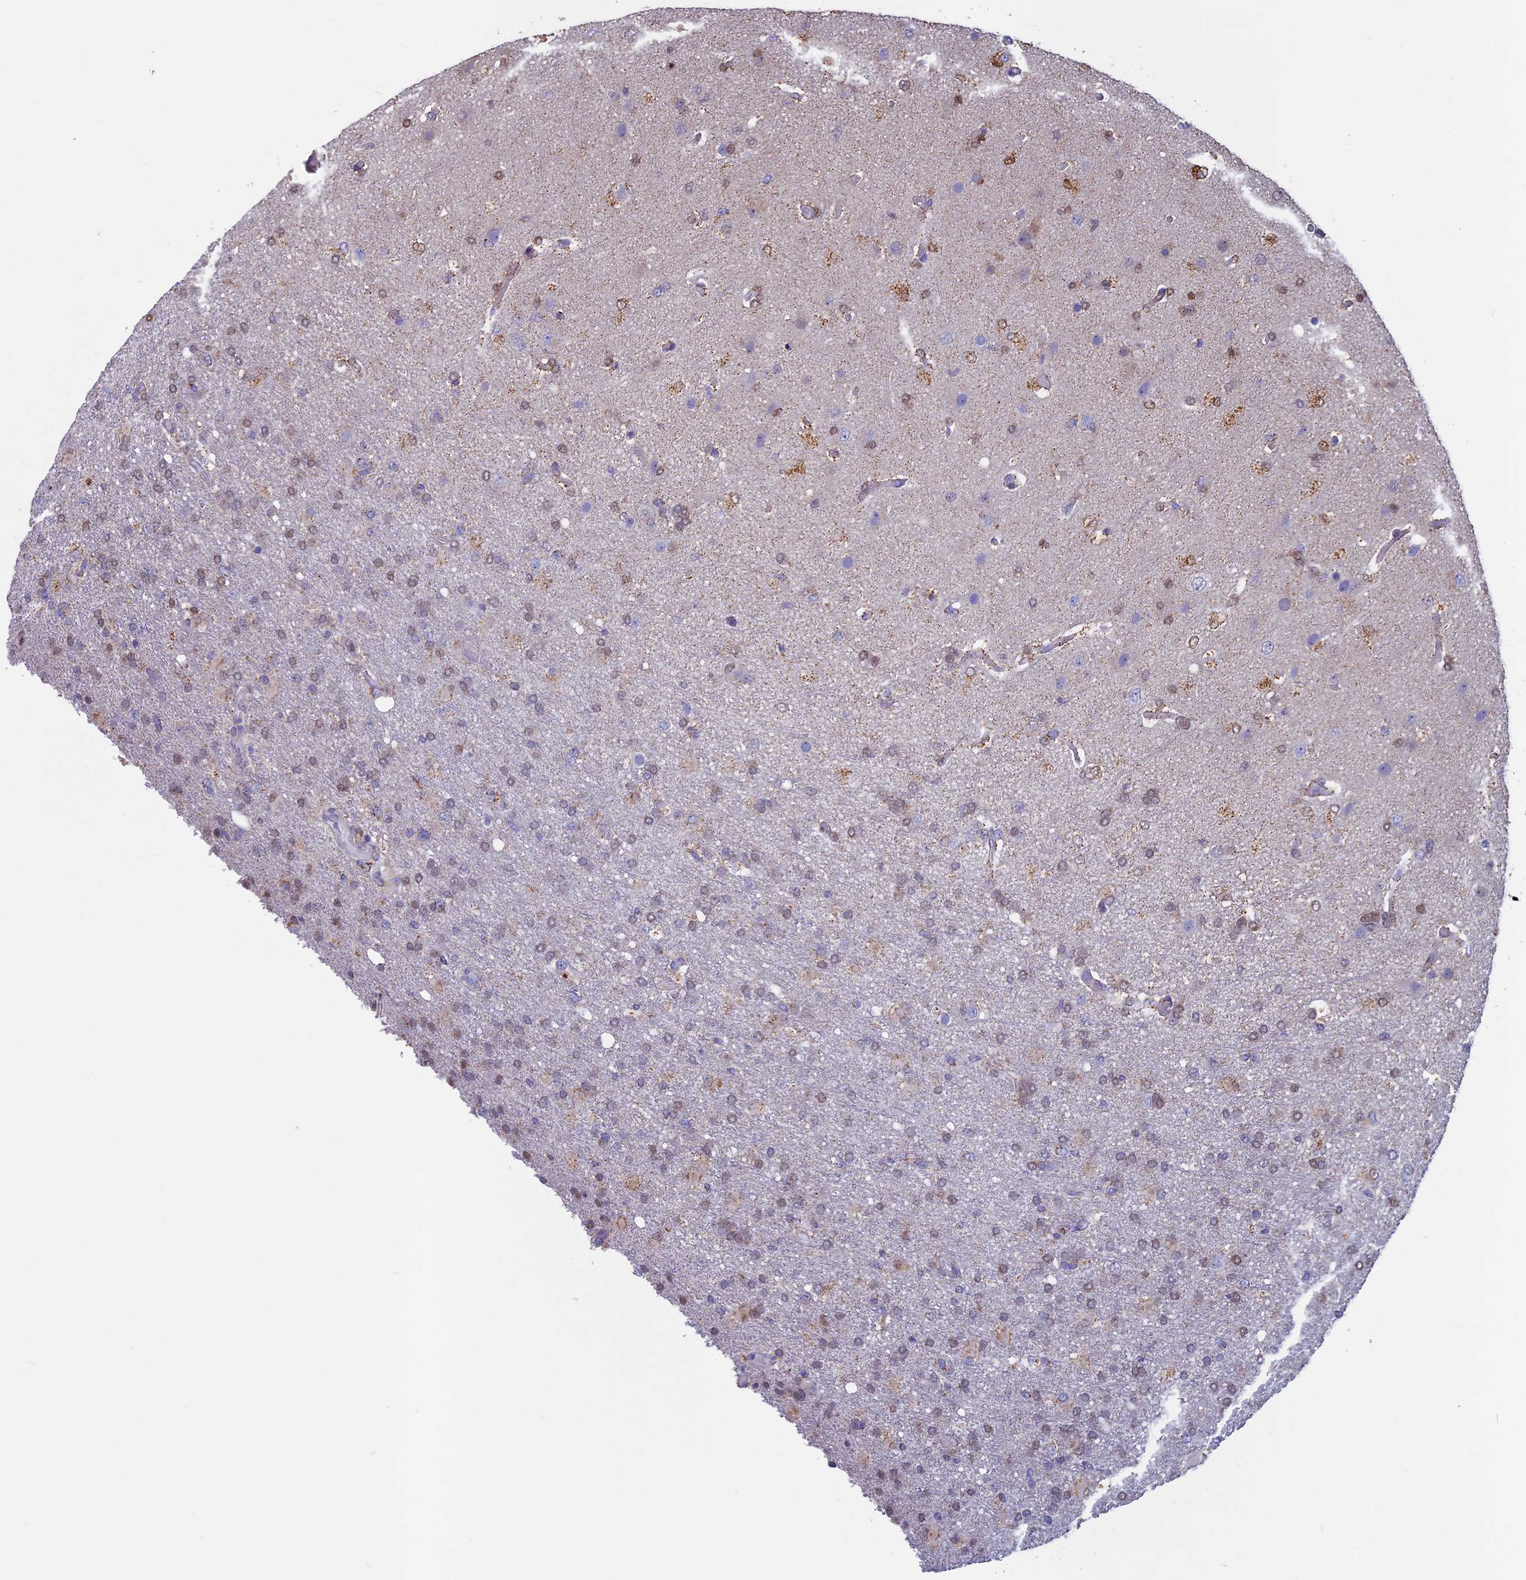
{"staining": {"intensity": "weak", "quantity": "<25%", "location": "nuclear"}, "tissue": "glioma", "cell_type": "Tumor cells", "image_type": "cancer", "snomed": [{"axis": "morphology", "description": "Glioma, malignant, High grade"}, {"axis": "topography", "description": "Brain"}], "caption": "Tumor cells are negative for protein expression in human malignant glioma (high-grade). The staining is performed using DAB (3,3'-diaminobenzidine) brown chromogen with nuclei counter-stained in using hematoxylin.", "gene": "ACSS1", "patient": {"sex": "female", "age": 74}}